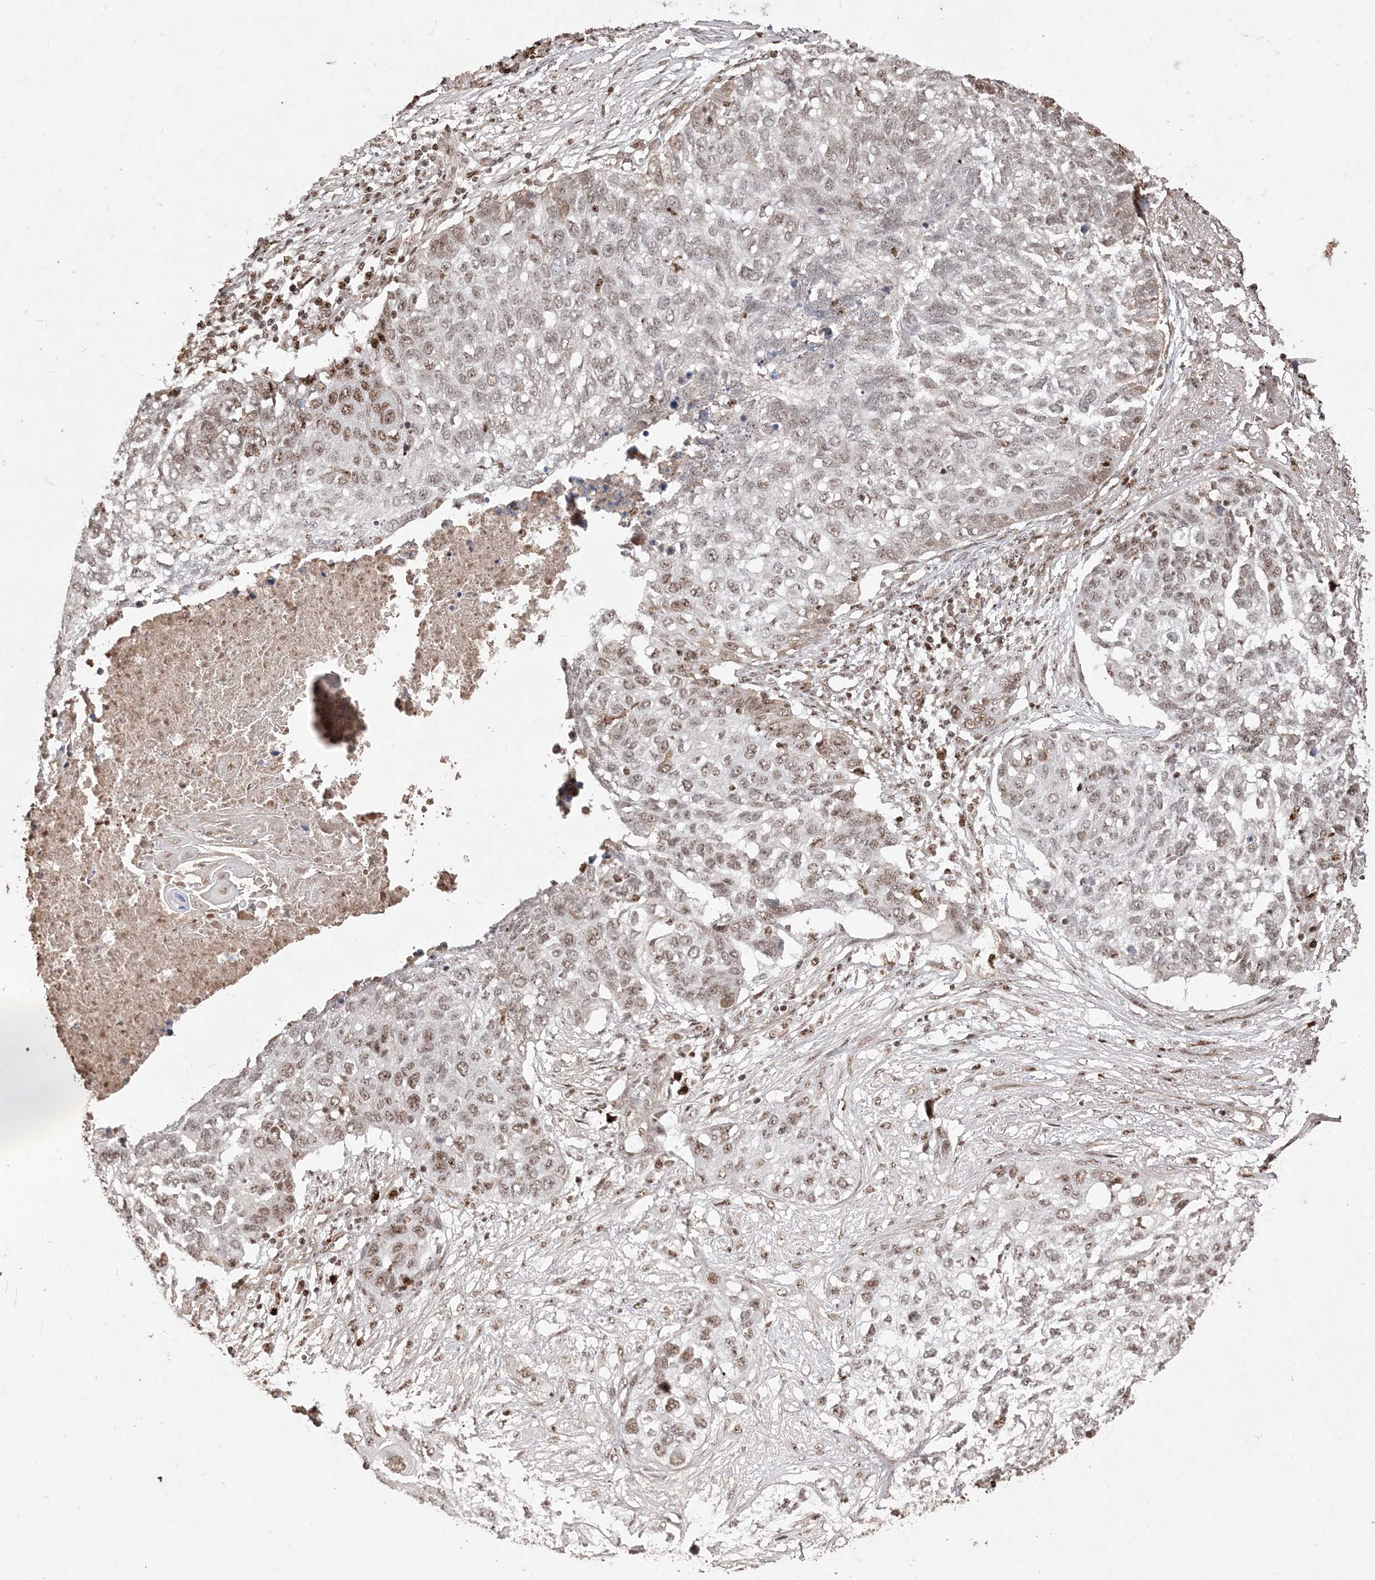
{"staining": {"intensity": "moderate", "quantity": ">75%", "location": "nuclear"}, "tissue": "lung cancer", "cell_type": "Tumor cells", "image_type": "cancer", "snomed": [{"axis": "morphology", "description": "Squamous cell carcinoma, NOS"}, {"axis": "topography", "description": "Lung"}], "caption": "IHC staining of squamous cell carcinoma (lung), which shows medium levels of moderate nuclear positivity in approximately >75% of tumor cells indicating moderate nuclear protein positivity. The staining was performed using DAB (brown) for protein detection and nuclei were counterstained in hematoxylin (blue).", "gene": "RBM17", "patient": {"sex": "female", "age": 63}}